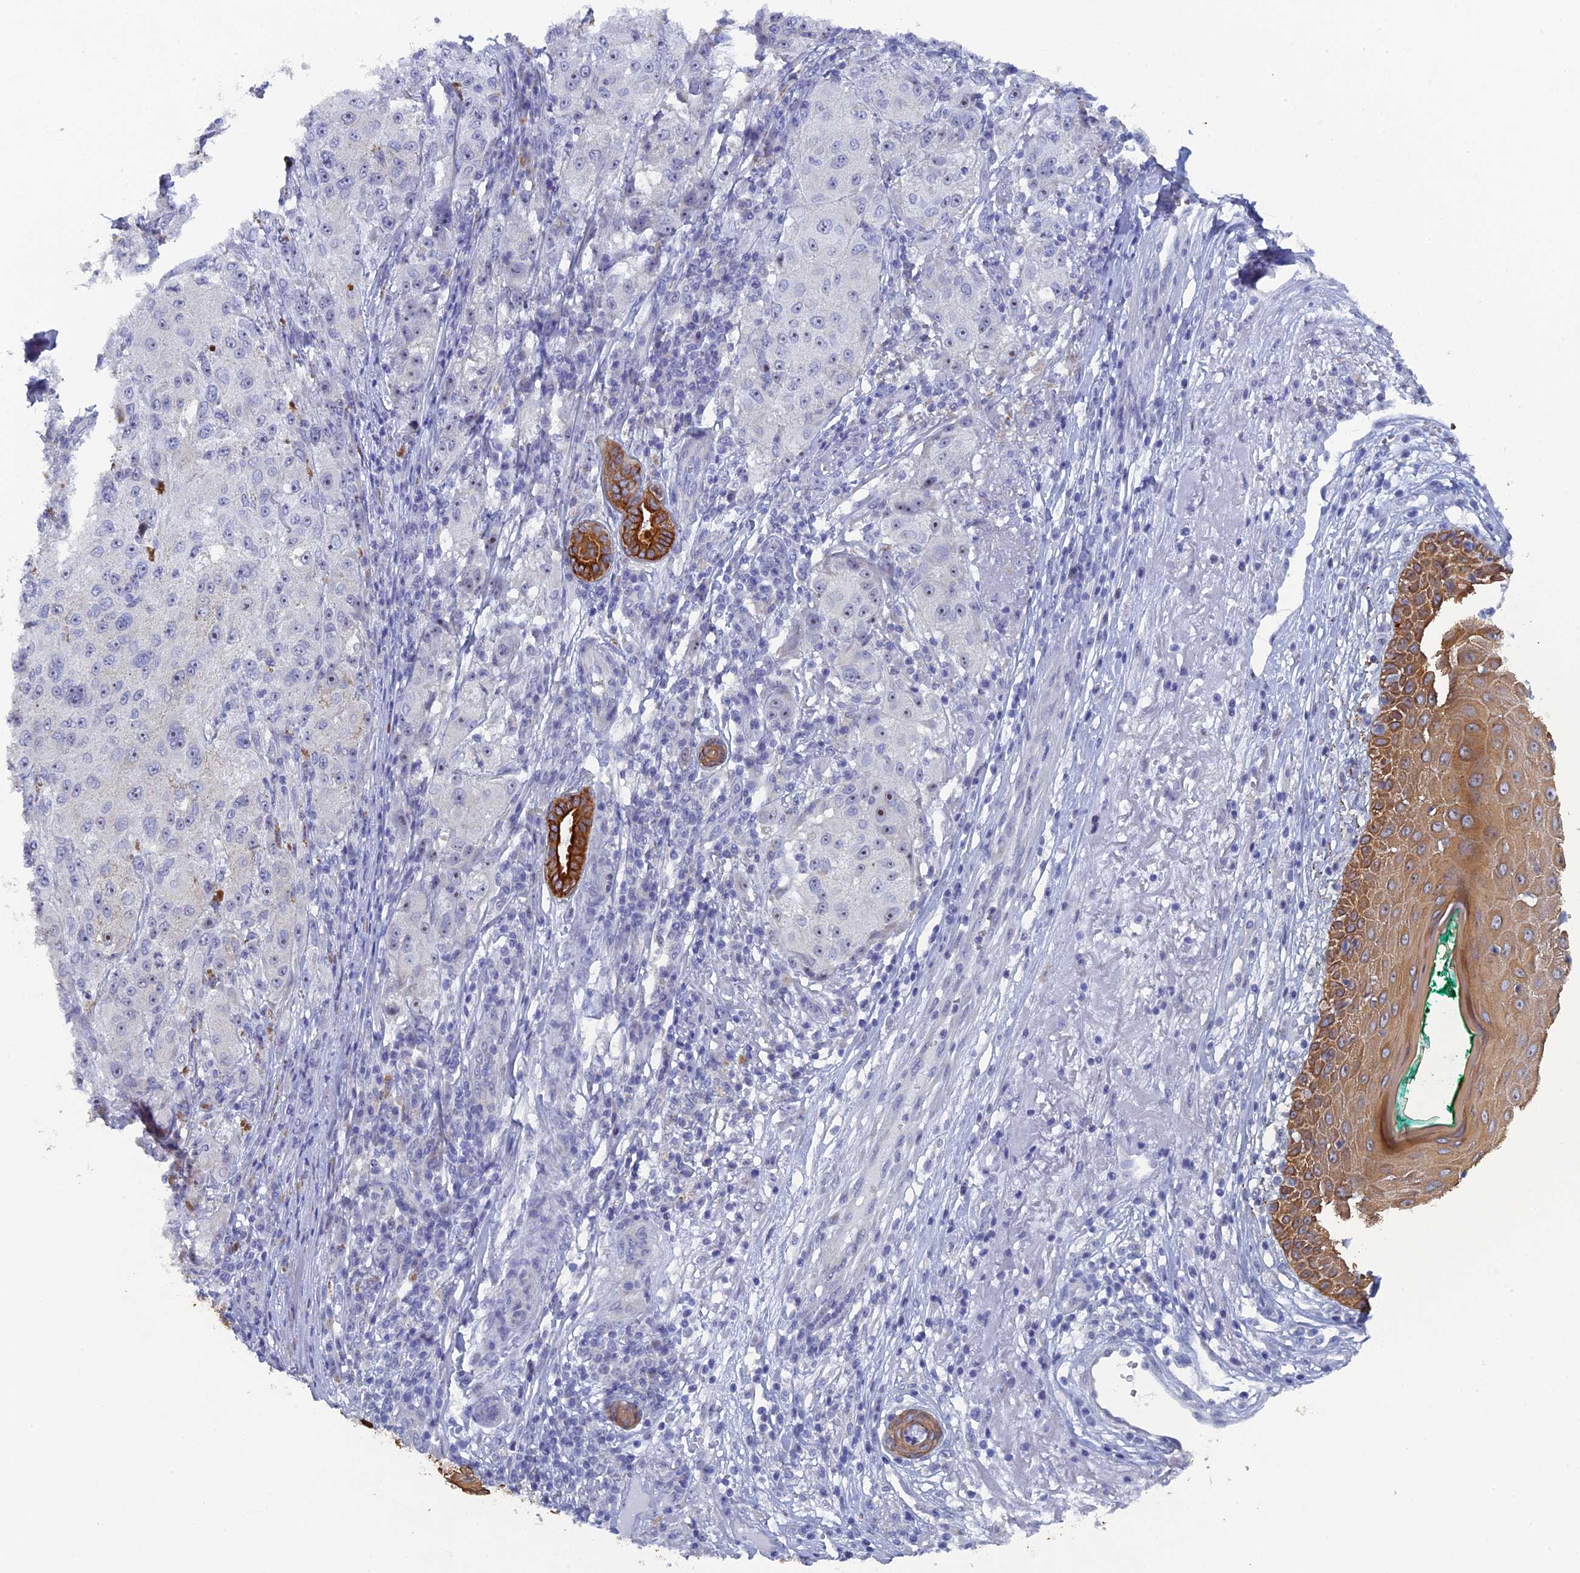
{"staining": {"intensity": "negative", "quantity": "none", "location": "none"}, "tissue": "melanoma", "cell_type": "Tumor cells", "image_type": "cancer", "snomed": [{"axis": "morphology", "description": "Necrosis, NOS"}, {"axis": "morphology", "description": "Malignant melanoma, NOS"}, {"axis": "topography", "description": "Skin"}], "caption": "High magnification brightfield microscopy of malignant melanoma stained with DAB (brown) and counterstained with hematoxylin (blue): tumor cells show no significant staining.", "gene": "SRFBP1", "patient": {"sex": "female", "age": 87}}